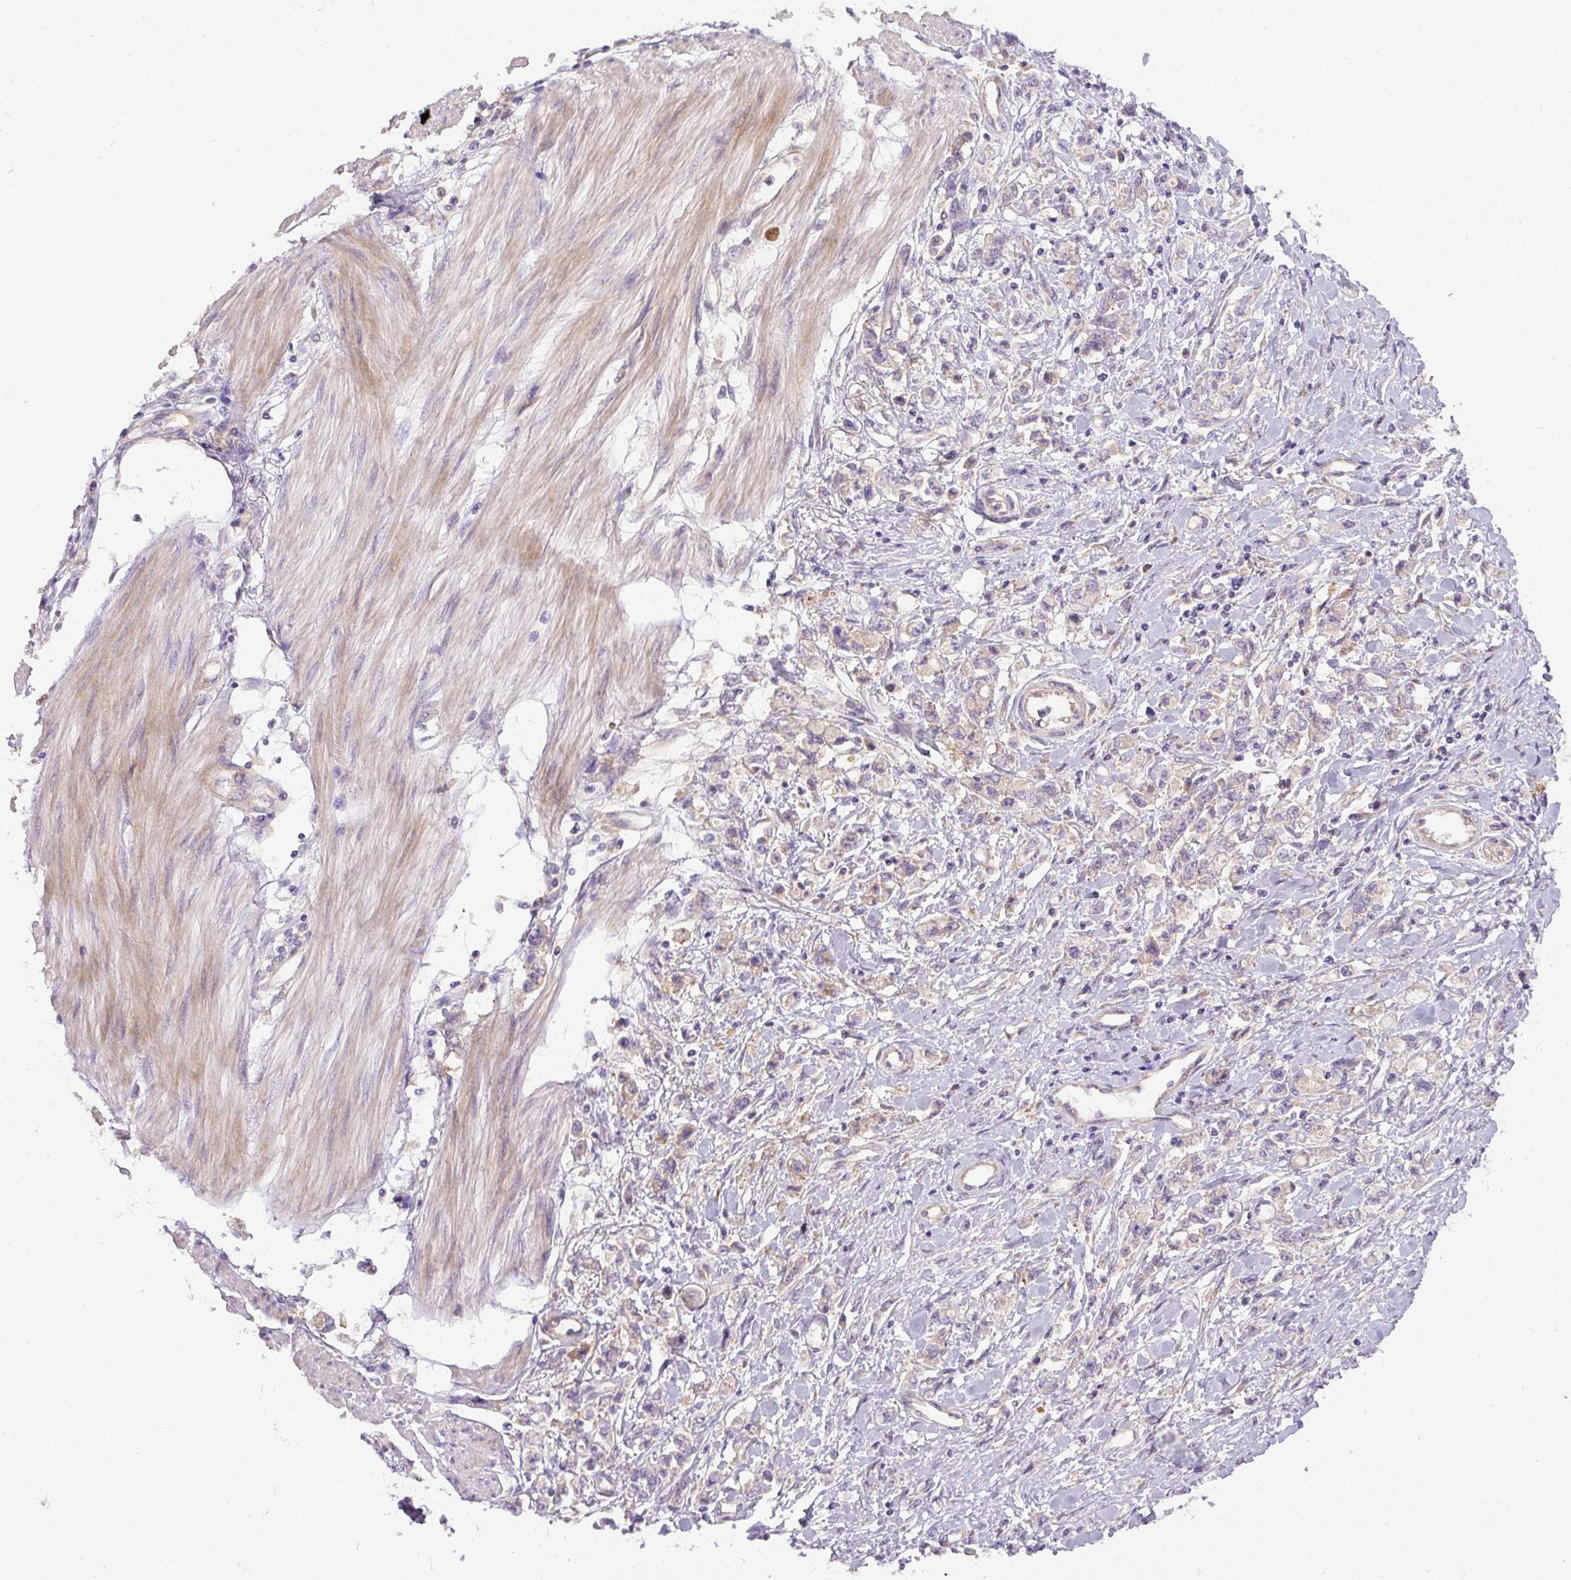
{"staining": {"intensity": "moderate", "quantity": "25%-75%", "location": "cytoplasmic/membranous"}, "tissue": "stomach cancer", "cell_type": "Tumor cells", "image_type": "cancer", "snomed": [{"axis": "morphology", "description": "Adenocarcinoma, NOS"}, {"axis": "topography", "description": "Stomach"}], "caption": "A photomicrograph of stomach cancer stained for a protein exhibits moderate cytoplasmic/membranous brown staining in tumor cells.", "gene": "DAPK1", "patient": {"sex": "female", "age": 76}}